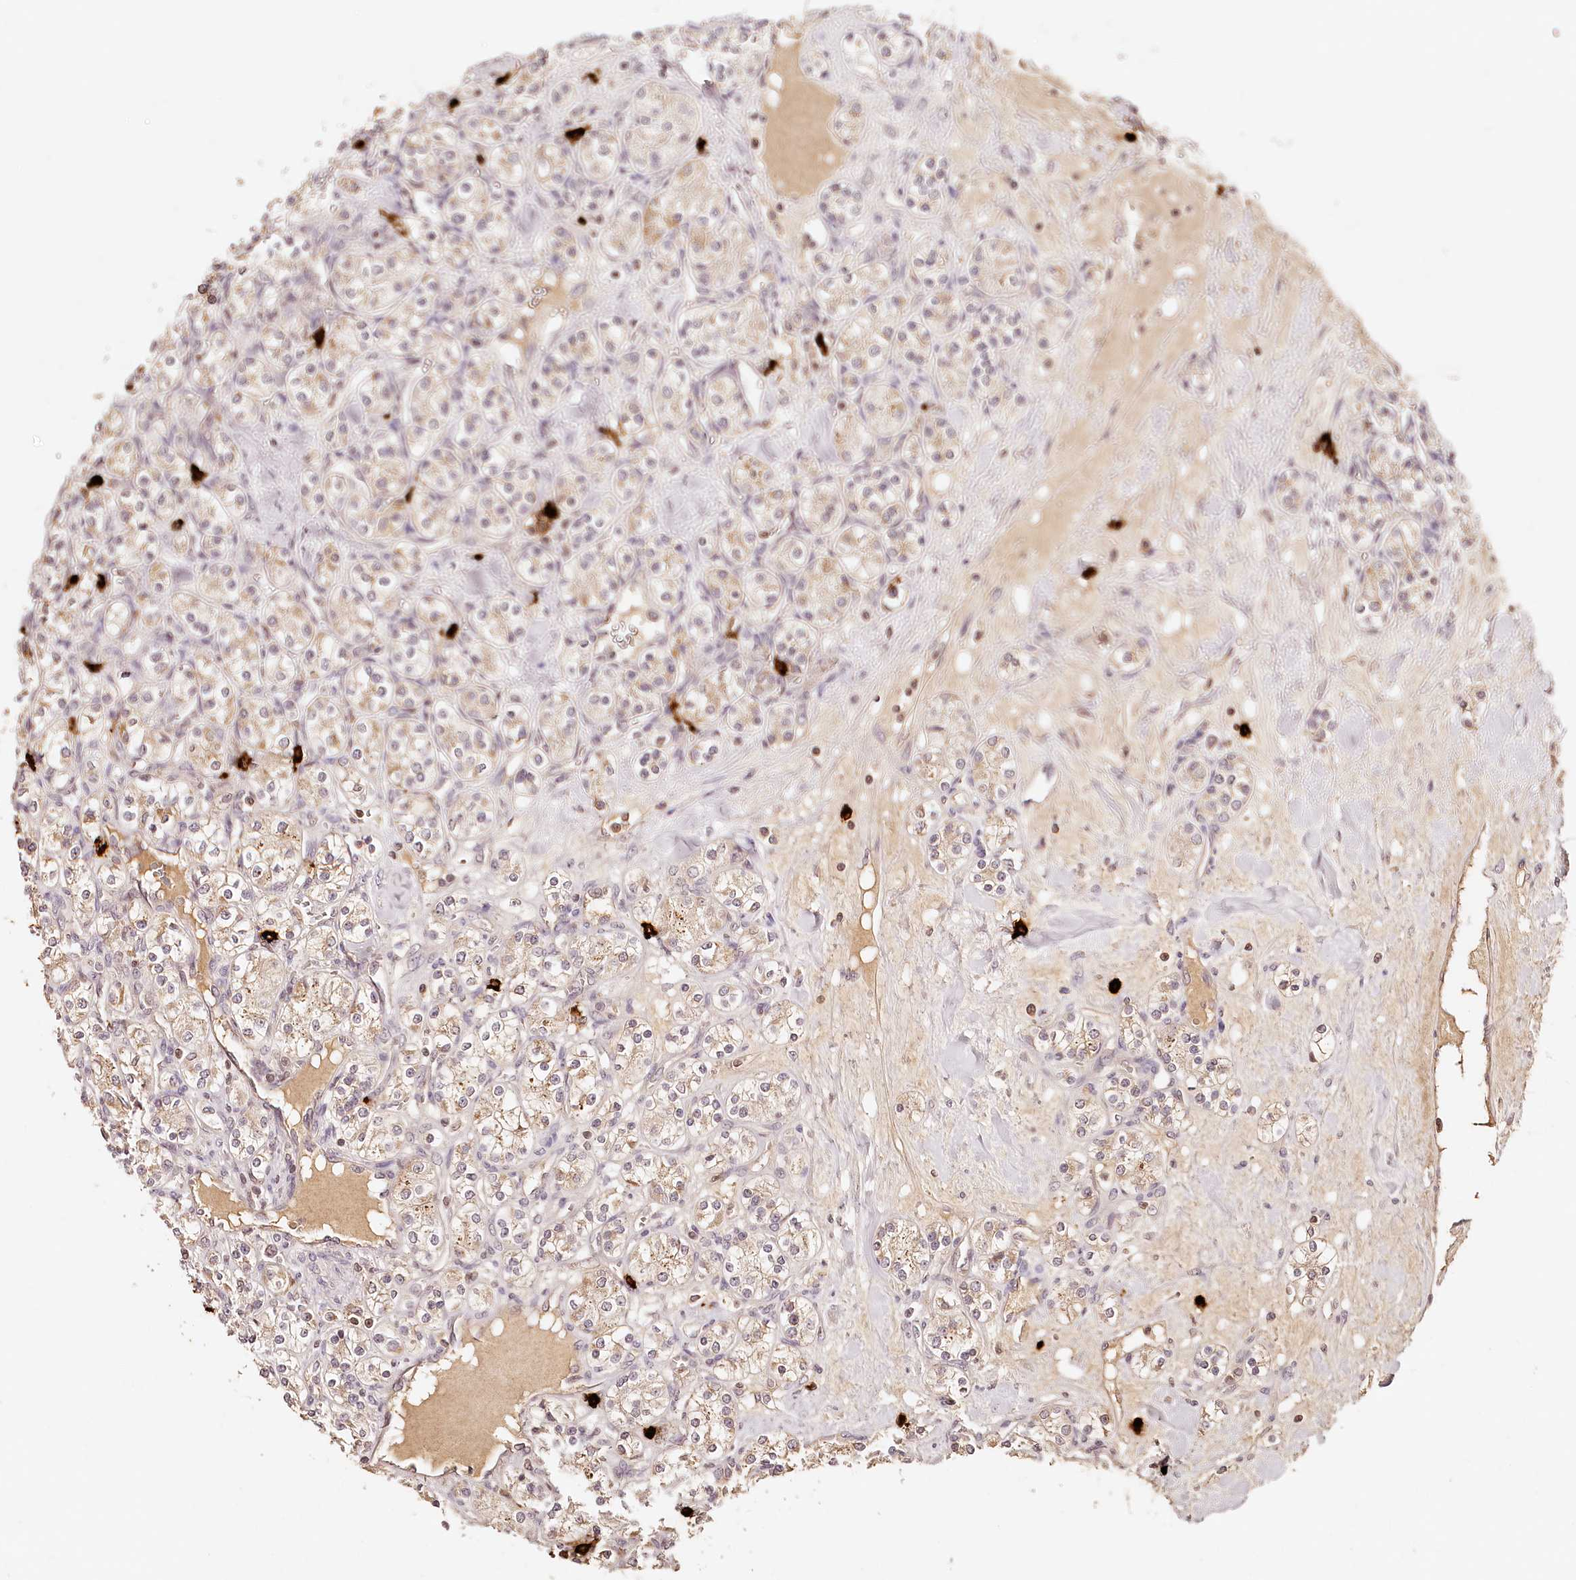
{"staining": {"intensity": "weak", "quantity": "25%-75%", "location": "cytoplasmic/membranous"}, "tissue": "renal cancer", "cell_type": "Tumor cells", "image_type": "cancer", "snomed": [{"axis": "morphology", "description": "Adenocarcinoma, NOS"}, {"axis": "topography", "description": "Kidney"}], "caption": "IHC of human renal cancer (adenocarcinoma) exhibits low levels of weak cytoplasmic/membranous positivity in about 25%-75% of tumor cells.", "gene": "SYNGR1", "patient": {"sex": "male", "age": 77}}